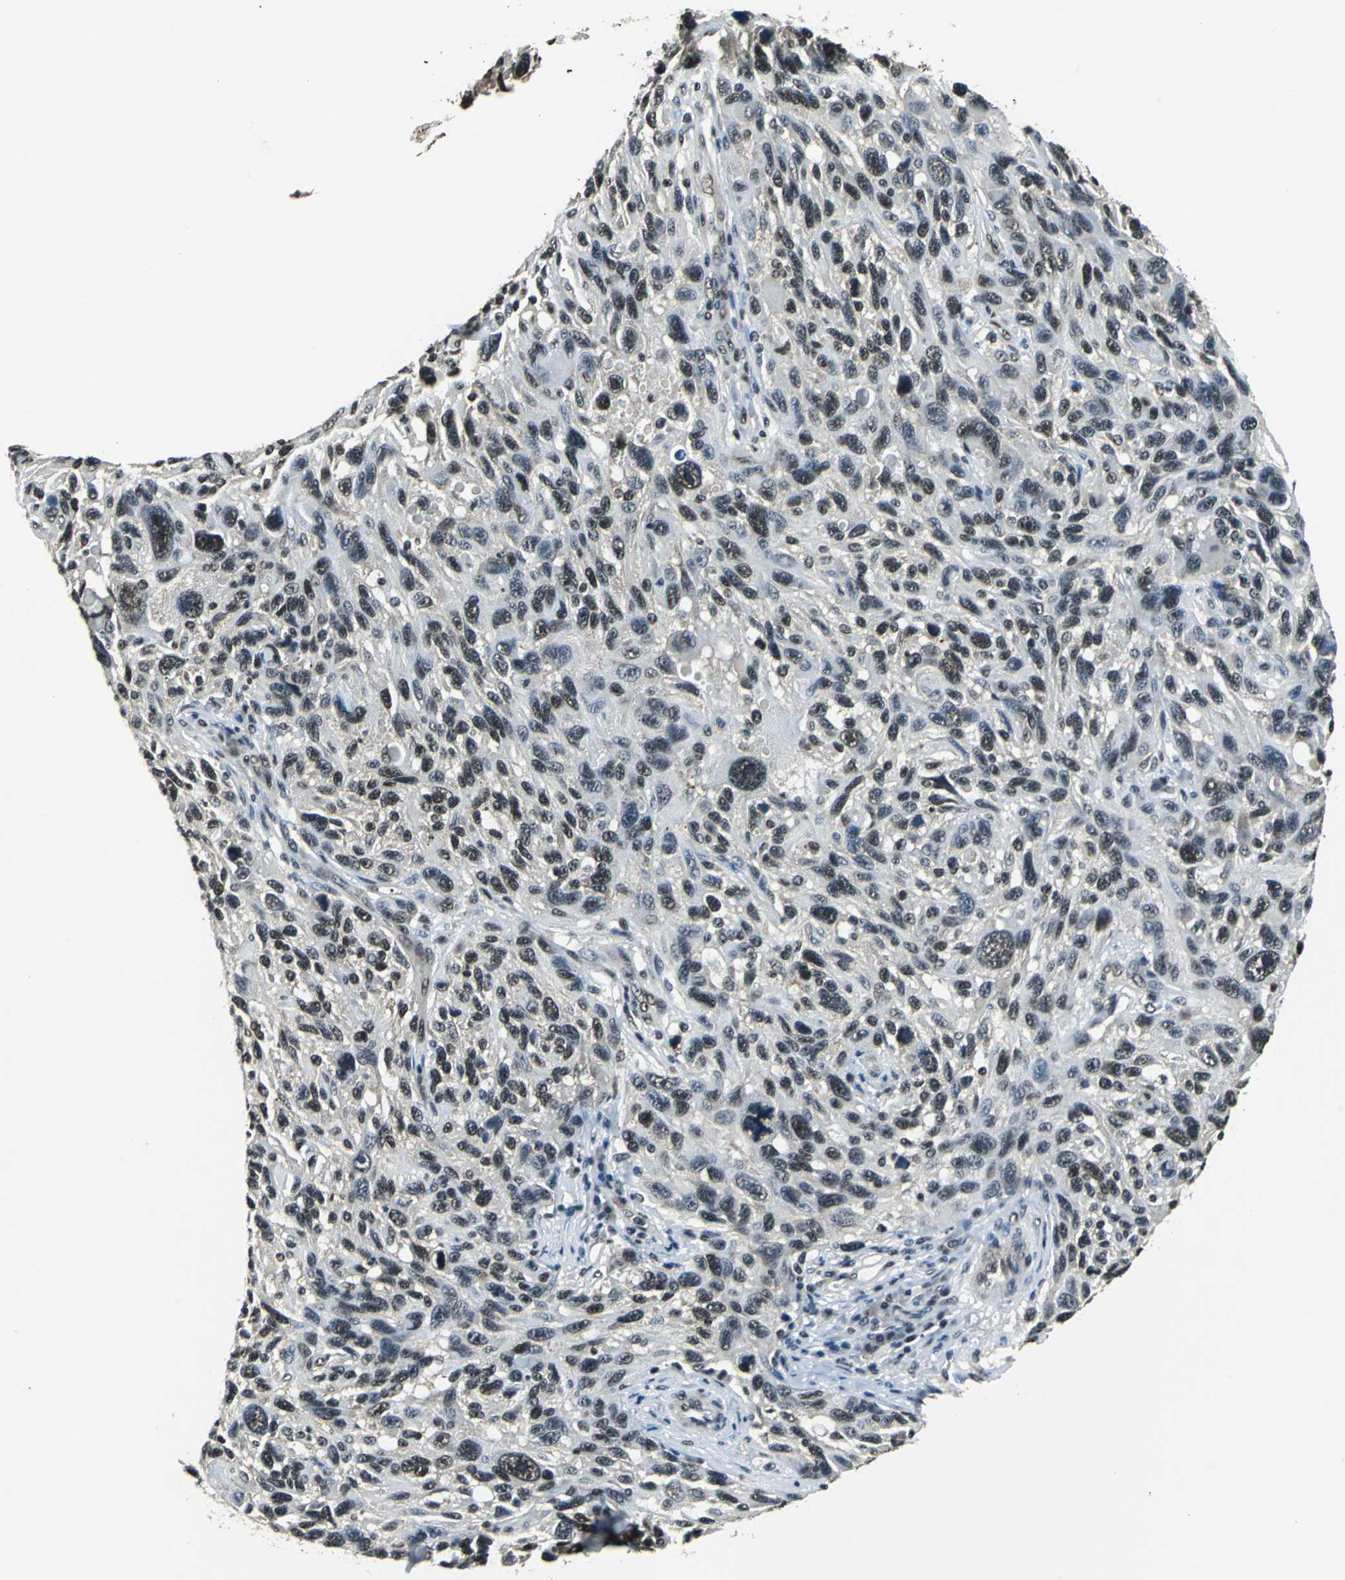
{"staining": {"intensity": "strong", "quantity": ">75%", "location": "nuclear"}, "tissue": "melanoma", "cell_type": "Tumor cells", "image_type": "cancer", "snomed": [{"axis": "morphology", "description": "Malignant melanoma, NOS"}, {"axis": "topography", "description": "Skin"}], "caption": "Immunohistochemical staining of malignant melanoma demonstrates high levels of strong nuclear staining in approximately >75% of tumor cells.", "gene": "RBM14", "patient": {"sex": "male", "age": 53}}